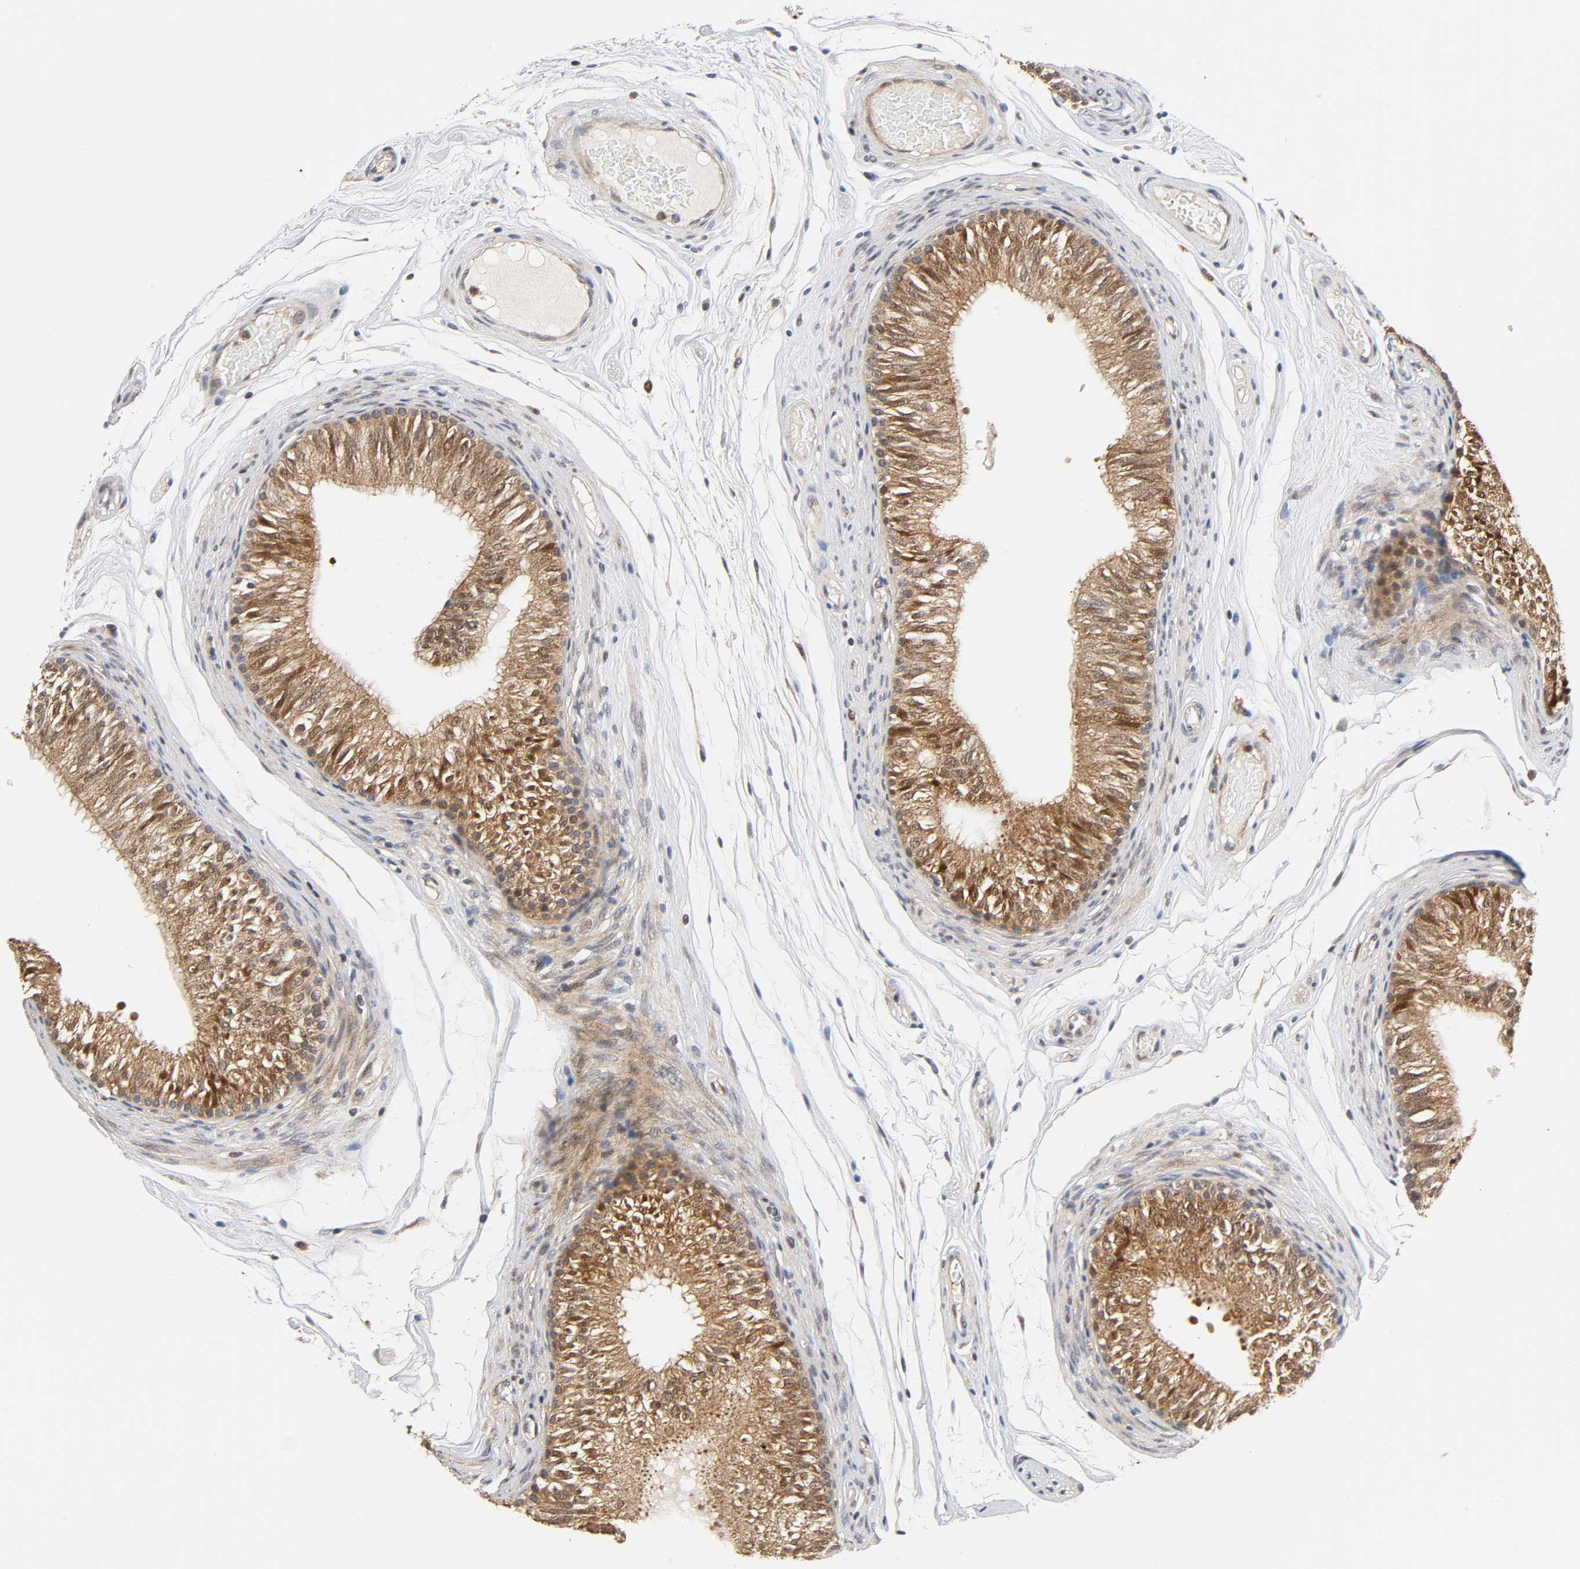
{"staining": {"intensity": "moderate", "quantity": ">75%", "location": "cytoplasmic/membranous"}, "tissue": "epididymis", "cell_type": "Glandular cells", "image_type": "normal", "snomed": [{"axis": "morphology", "description": "Normal tissue, NOS"}, {"axis": "topography", "description": "Testis"}, {"axis": "topography", "description": "Epididymis"}], "caption": "IHC (DAB) staining of benign human epididymis exhibits moderate cytoplasmic/membranous protein staining in about >75% of glandular cells.", "gene": "CASP9", "patient": {"sex": "male", "age": 36}}